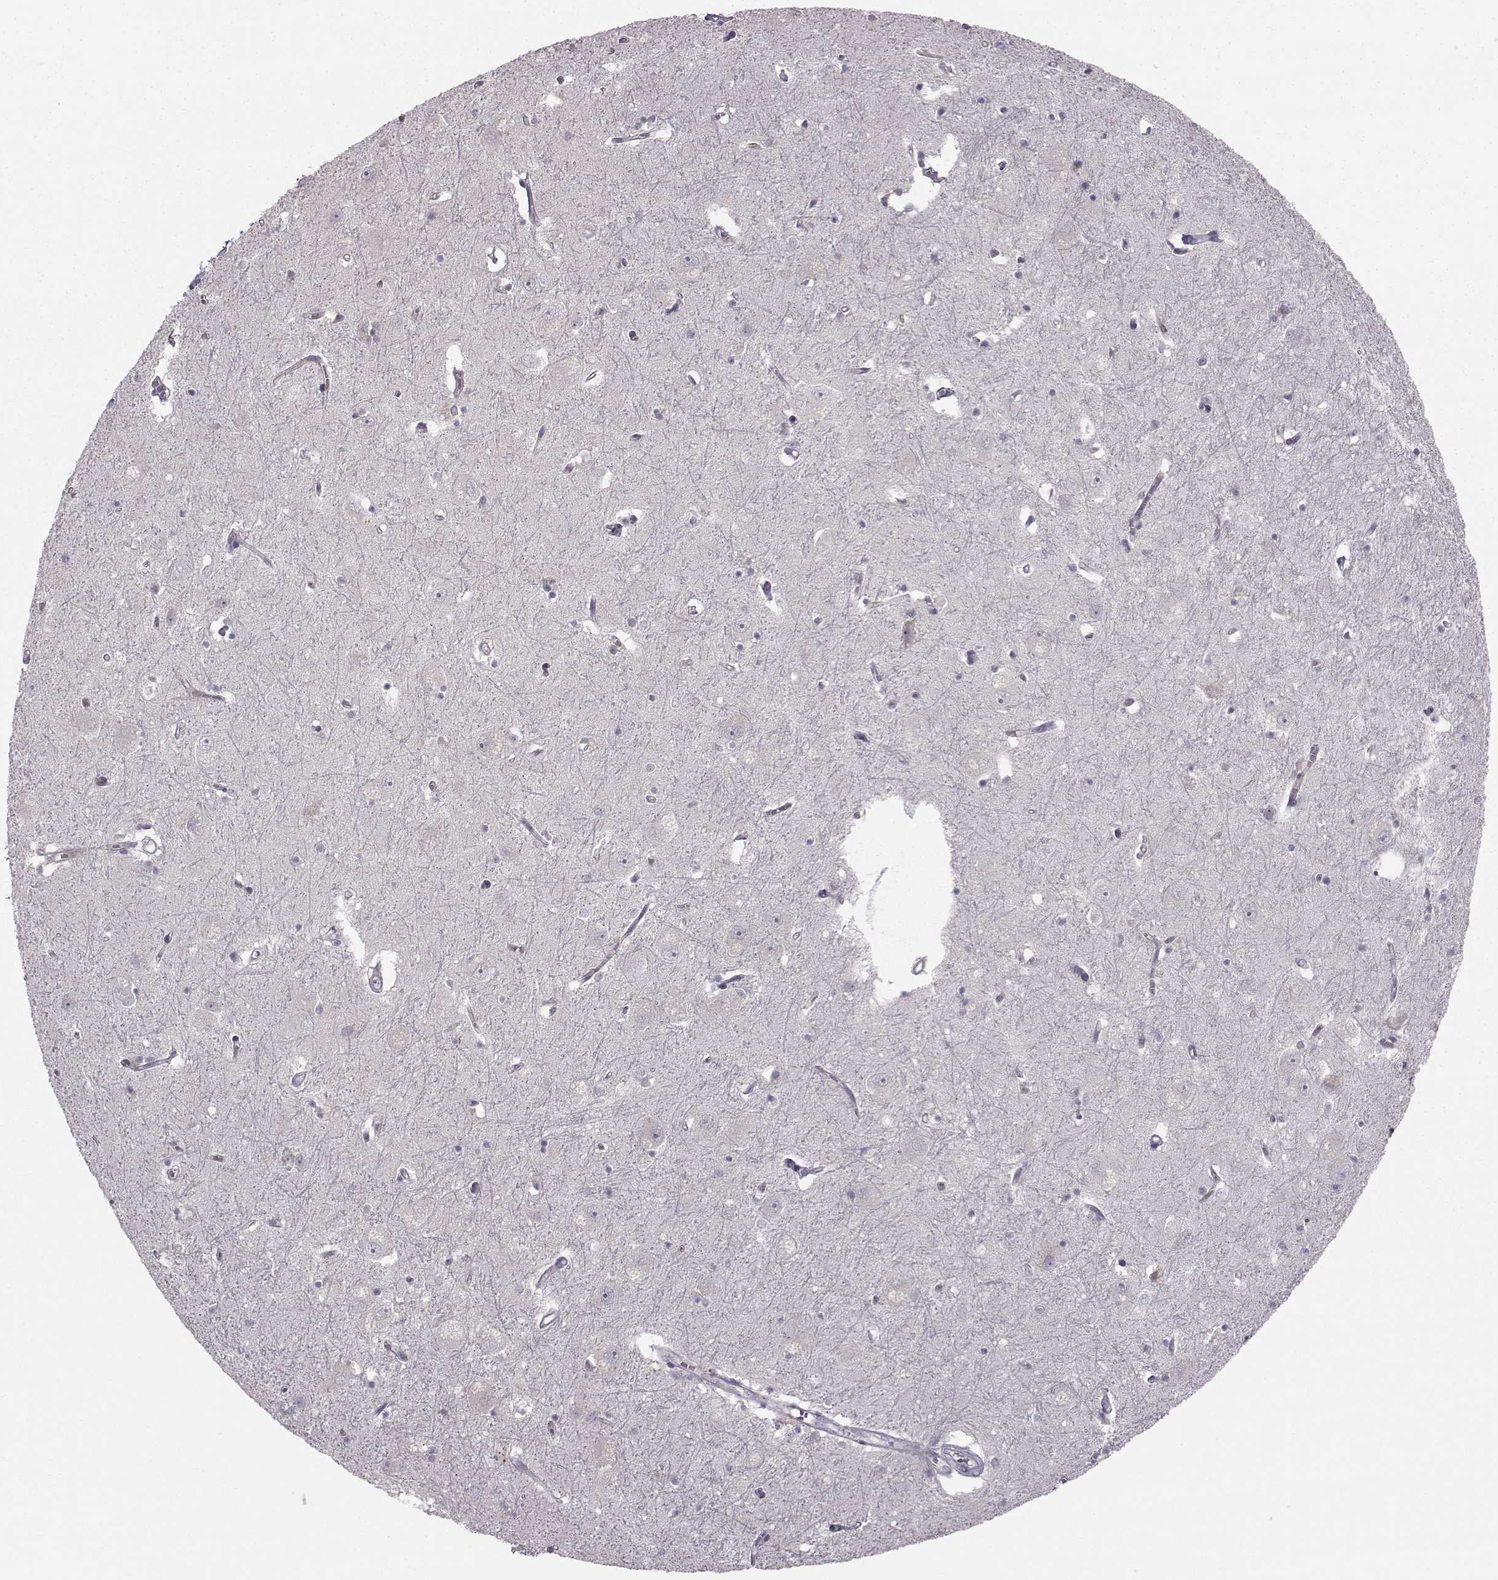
{"staining": {"intensity": "negative", "quantity": "none", "location": "none"}, "tissue": "caudate", "cell_type": "Glial cells", "image_type": "normal", "snomed": [{"axis": "morphology", "description": "Normal tissue, NOS"}, {"axis": "topography", "description": "Lateral ventricle wall"}], "caption": "This is an IHC image of unremarkable human caudate. There is no expression in glial cells.", "gene": "LRP8", "patient": {"sex": "male", "age": 54}}